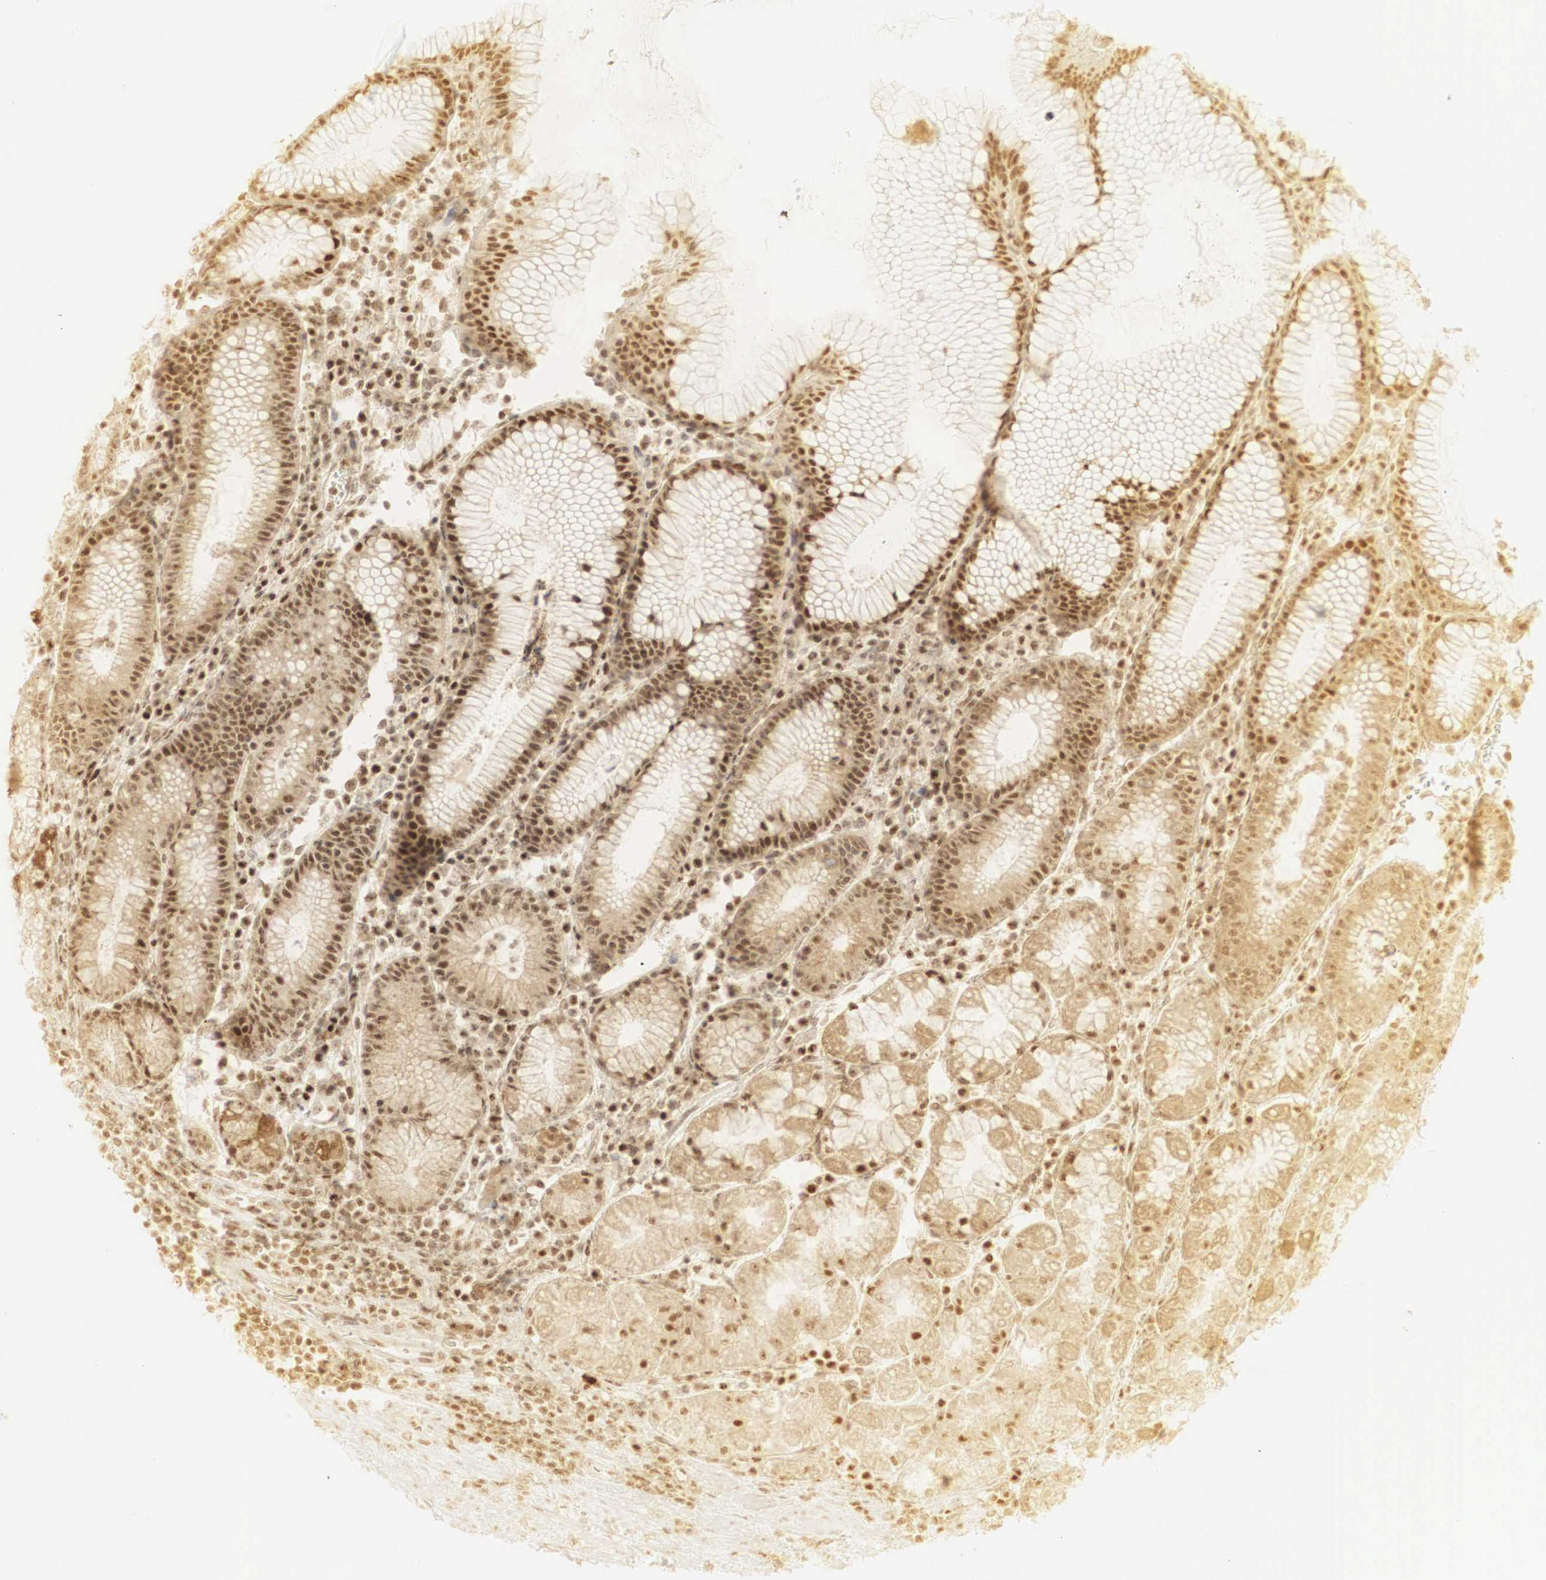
{"staining": {"intensity": "moderate", "quantity": ">75%", "location": "cytoplasmic/membranous,nuclear"}, "tissue": "stomach", "cell_type": "Glandular cells", "image_type": "normal", "snomed": [{"axis": "morphology", "description": "Normal tissue, NOS"}, {"axis": "topography", "description": "Stomach, lower"}], "caption": "IHC (DAB (3,3'-diaminobenzidine)) staining of benign human stomach shows moderate cytoplasmic/membranous,nuclear protein staining in approximately >75% of glandular cells. (DAB (3,3'-diaminobenzidine) = brown stain, brightfield microscopy at high magnification).", "gene": "RNF113A", "patient": {"sex": "female", "age": 43}}